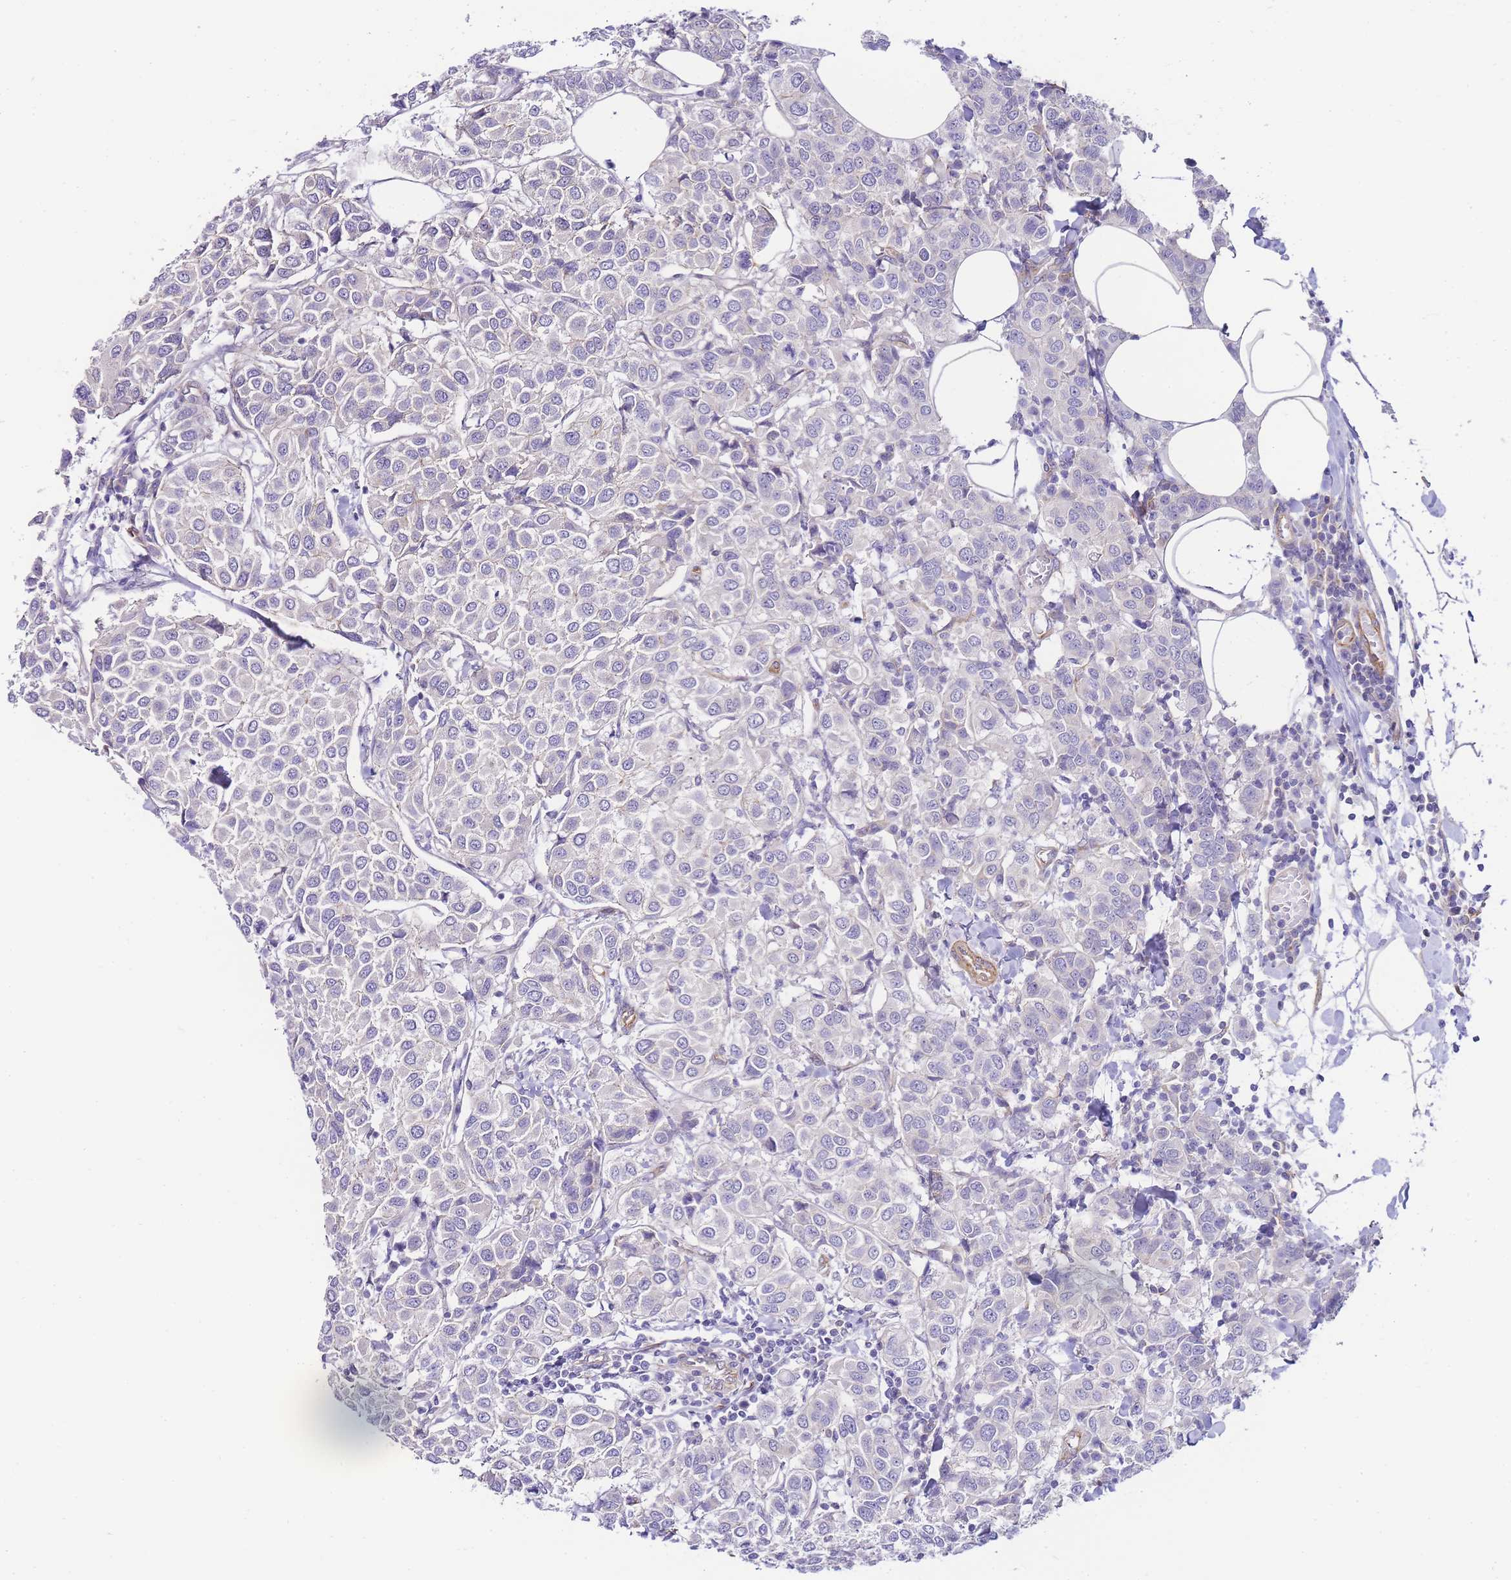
{"staining": {"intensity": "negative", "quantity": "none", "location": "none"}, "tissue": "breast cancer", "cell_type": "Tumor cells", "image_type": "cancer", "snomed": [{"axis": "morphology", "description": "Duct carcinoma"}, {"axis": "topography", "description": "Breast"}], "caption": "IHC of invasive ductal carcinoma (breast) exhibits no positivity in tumor cells.", "gene": "PDCD7", "patient": {"sex": "female", "age": 55}}